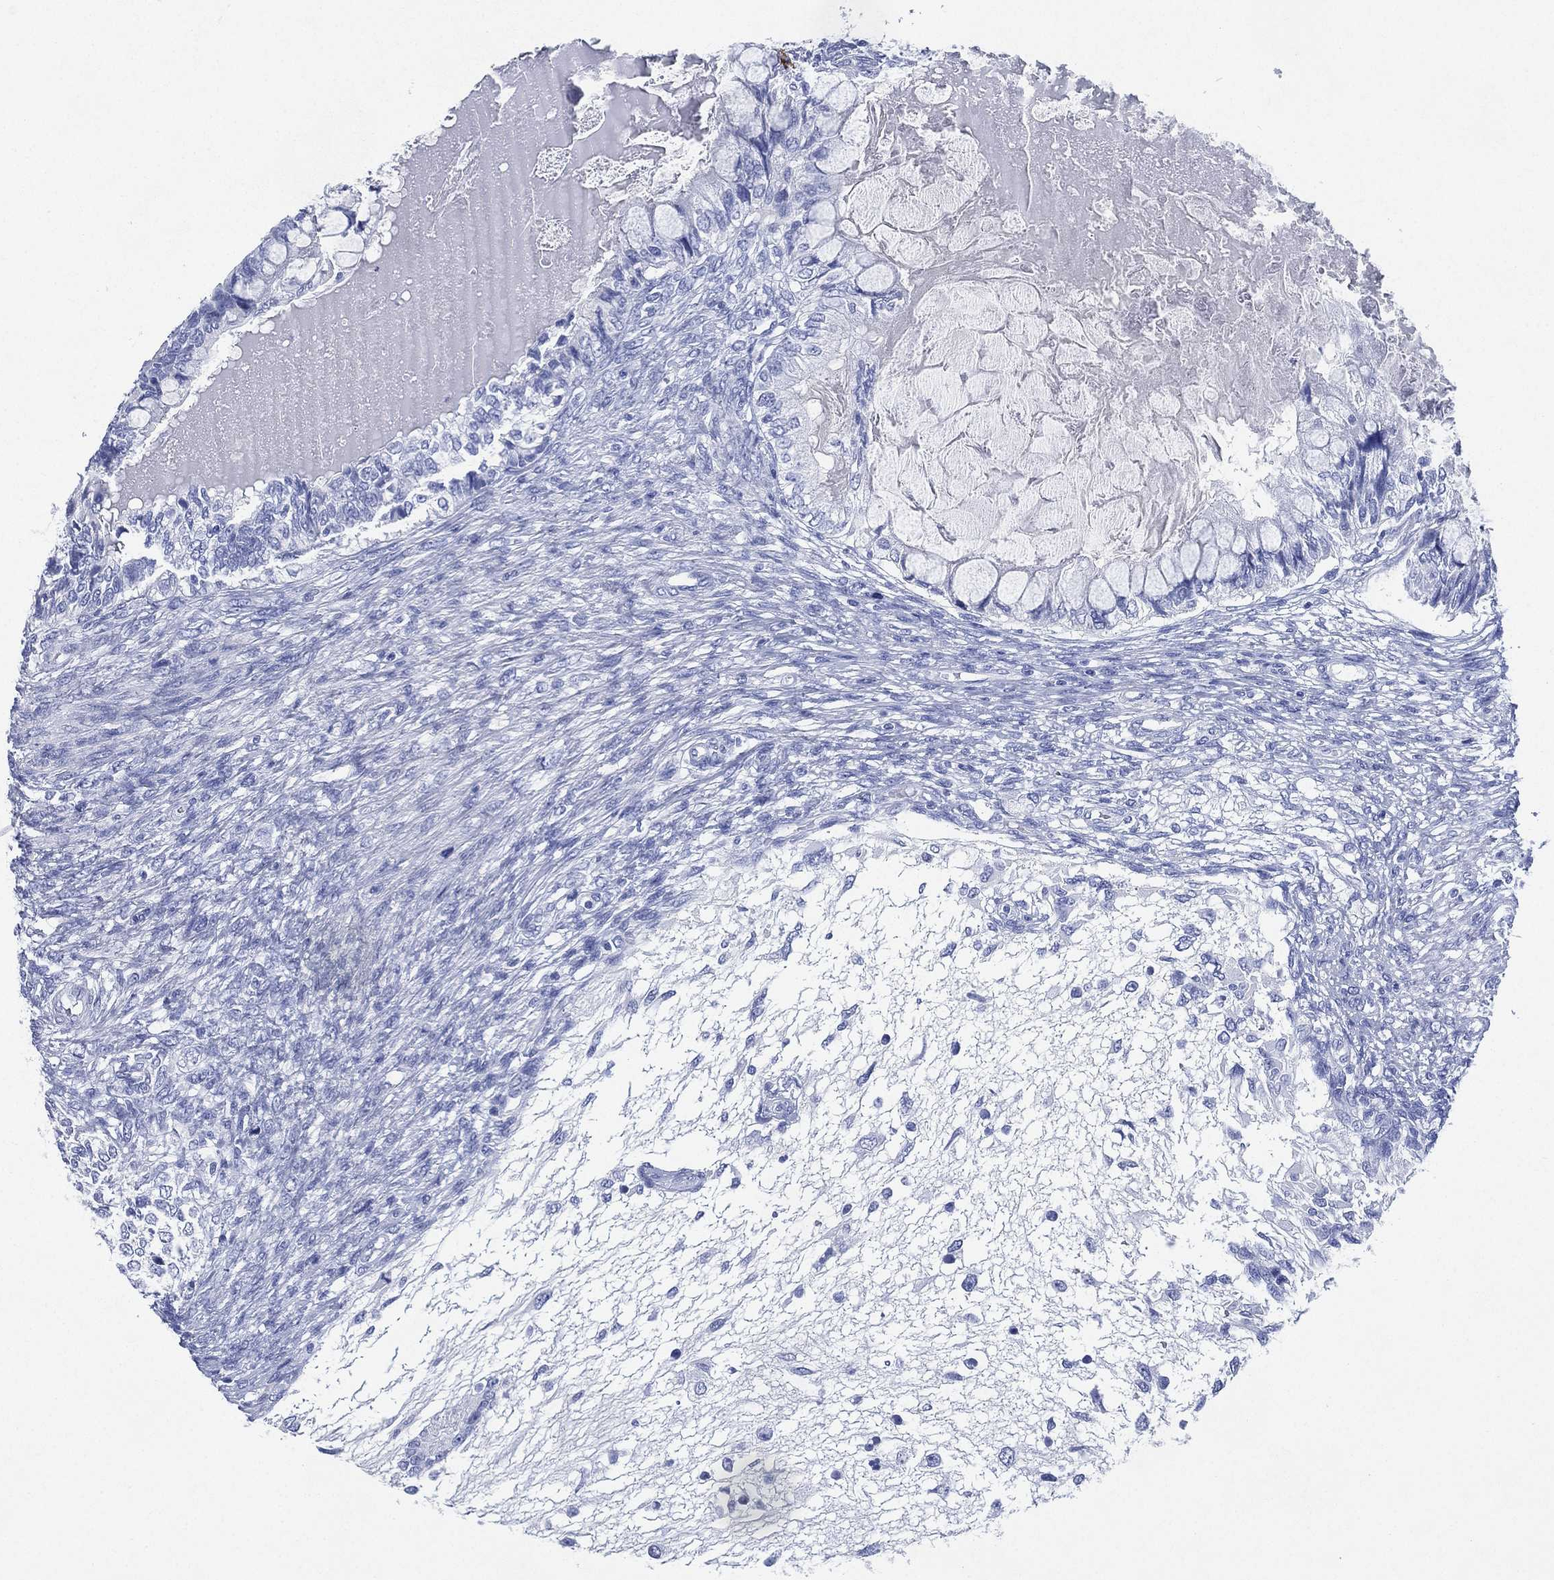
{"staining": {"intensity": "negative", "quantity": "none", "location": "none"}, "tissue": "testis cancer", "cell_type": "Tumor cells", "image_type": "cancer", "snomed": [{"axis": "morphology", "description": "Seminoma, NOS"}, {"axis": "morphology", "description": "Carcinoma, Embryonal, NOS"}, {"axis": "topography", "description": "Testis"}], "caption": "A histopathology image of human testis embryonal carcinoma is negative for staining in tumor cells.", "gene": "SIGLECL1", "patient": {"sex": "male", "age": 41}}